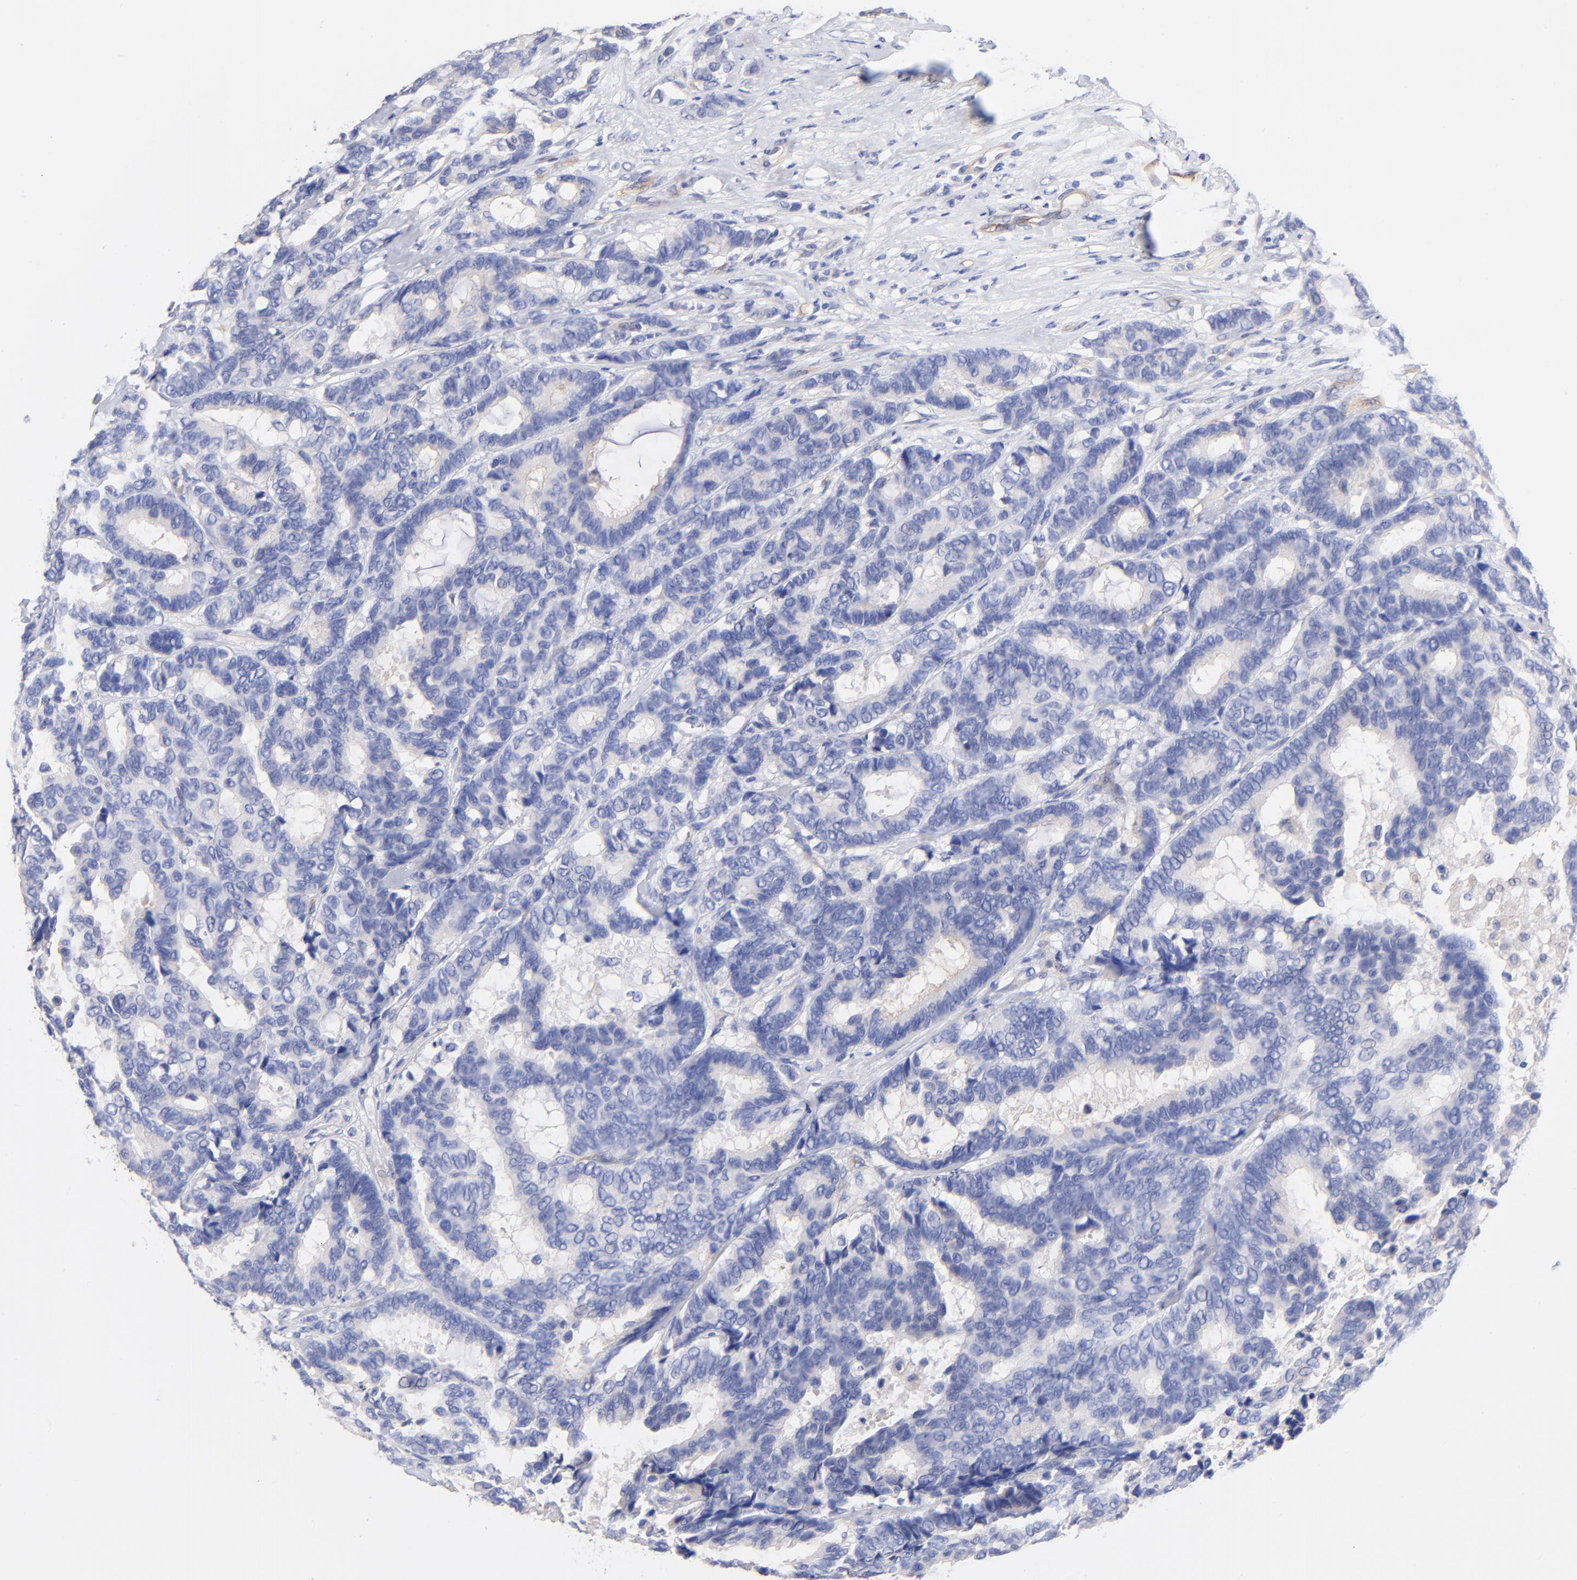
{"staining": {"intensity": "negative", "quantity": "none", "location": "none"}, "tissue": "breast cancer", "cell_type": "Tumor cells", "image_type": "cancer", "snomed": [{"axis": "morphology", "description": "Duct carcinoma"}, {"axis": "topography", "description": "Breast"}], "caption": "Immunohistochemistry histopathology image of neoplastic tissue: breast cancer (invasive ductal carcinoma) stained with DAB (3,3'-diaminobenzidine) demonstrates no significant protein staining in tumor cells.", "gene": "SLC44A2", "patient": {"sex": "female", "age": 87}}